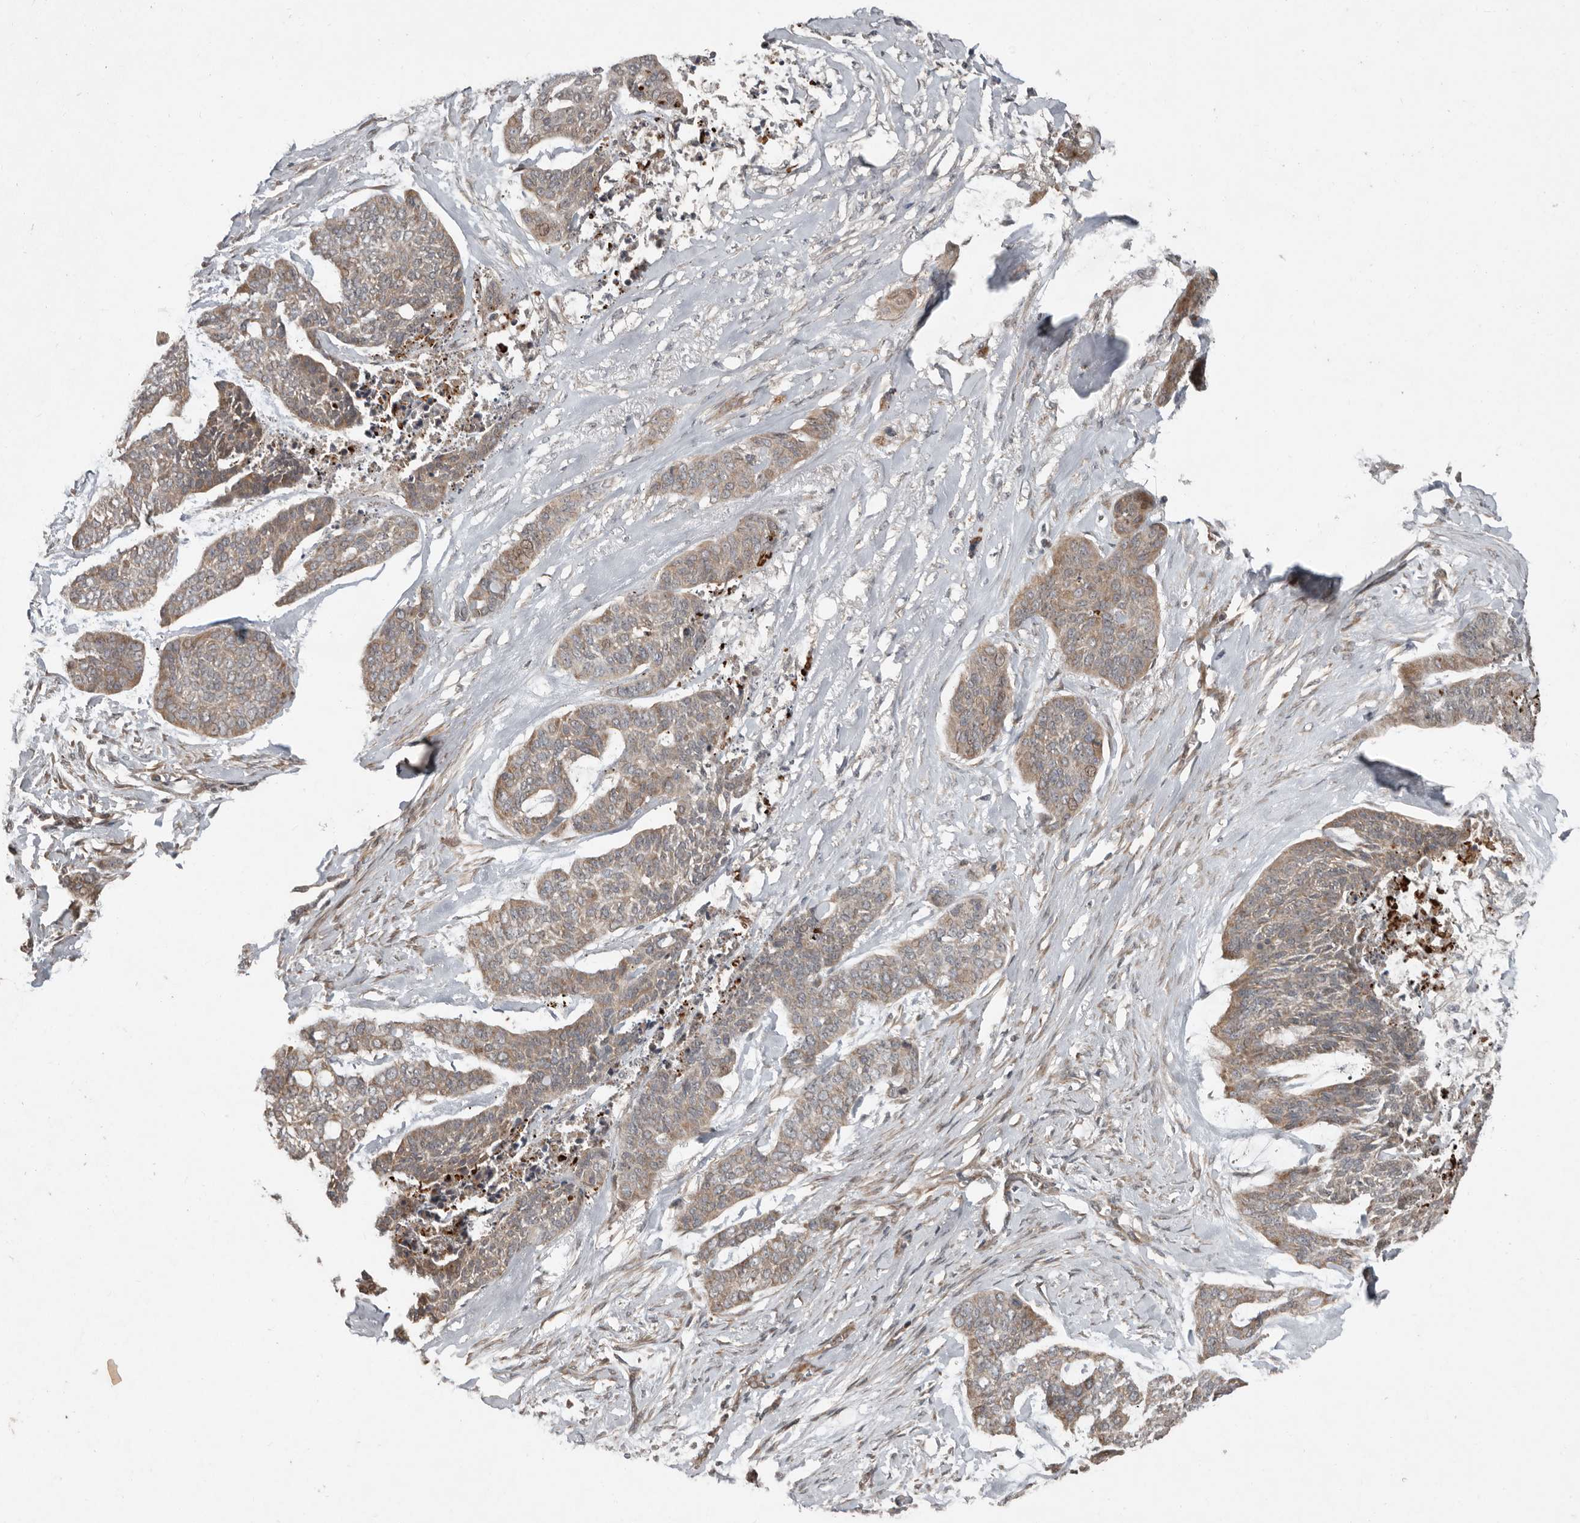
{"staining": {"intensity": "weak", "quantity": ">75%", "location": "cytoplasmic/membranous"}, "tissue": "skin cancer", "cell_type": "Tumor cells", "image_type": "cancer", "snomed": [{"axis": "morphology", "description": "Basal cell carcinoma"}, {"axis": "topography", "description": "Skin"}], "caption": "Tumor cells reveal low levels of weak cytoplasmic/membranous expression in about >75% of cells in human skin basal cell carcinoma. (brown staining indicates protein expression, while blue staining denotes nuclei).", "gene": "SLC6A7", "patient": {"sex": "female", "age": 64}}